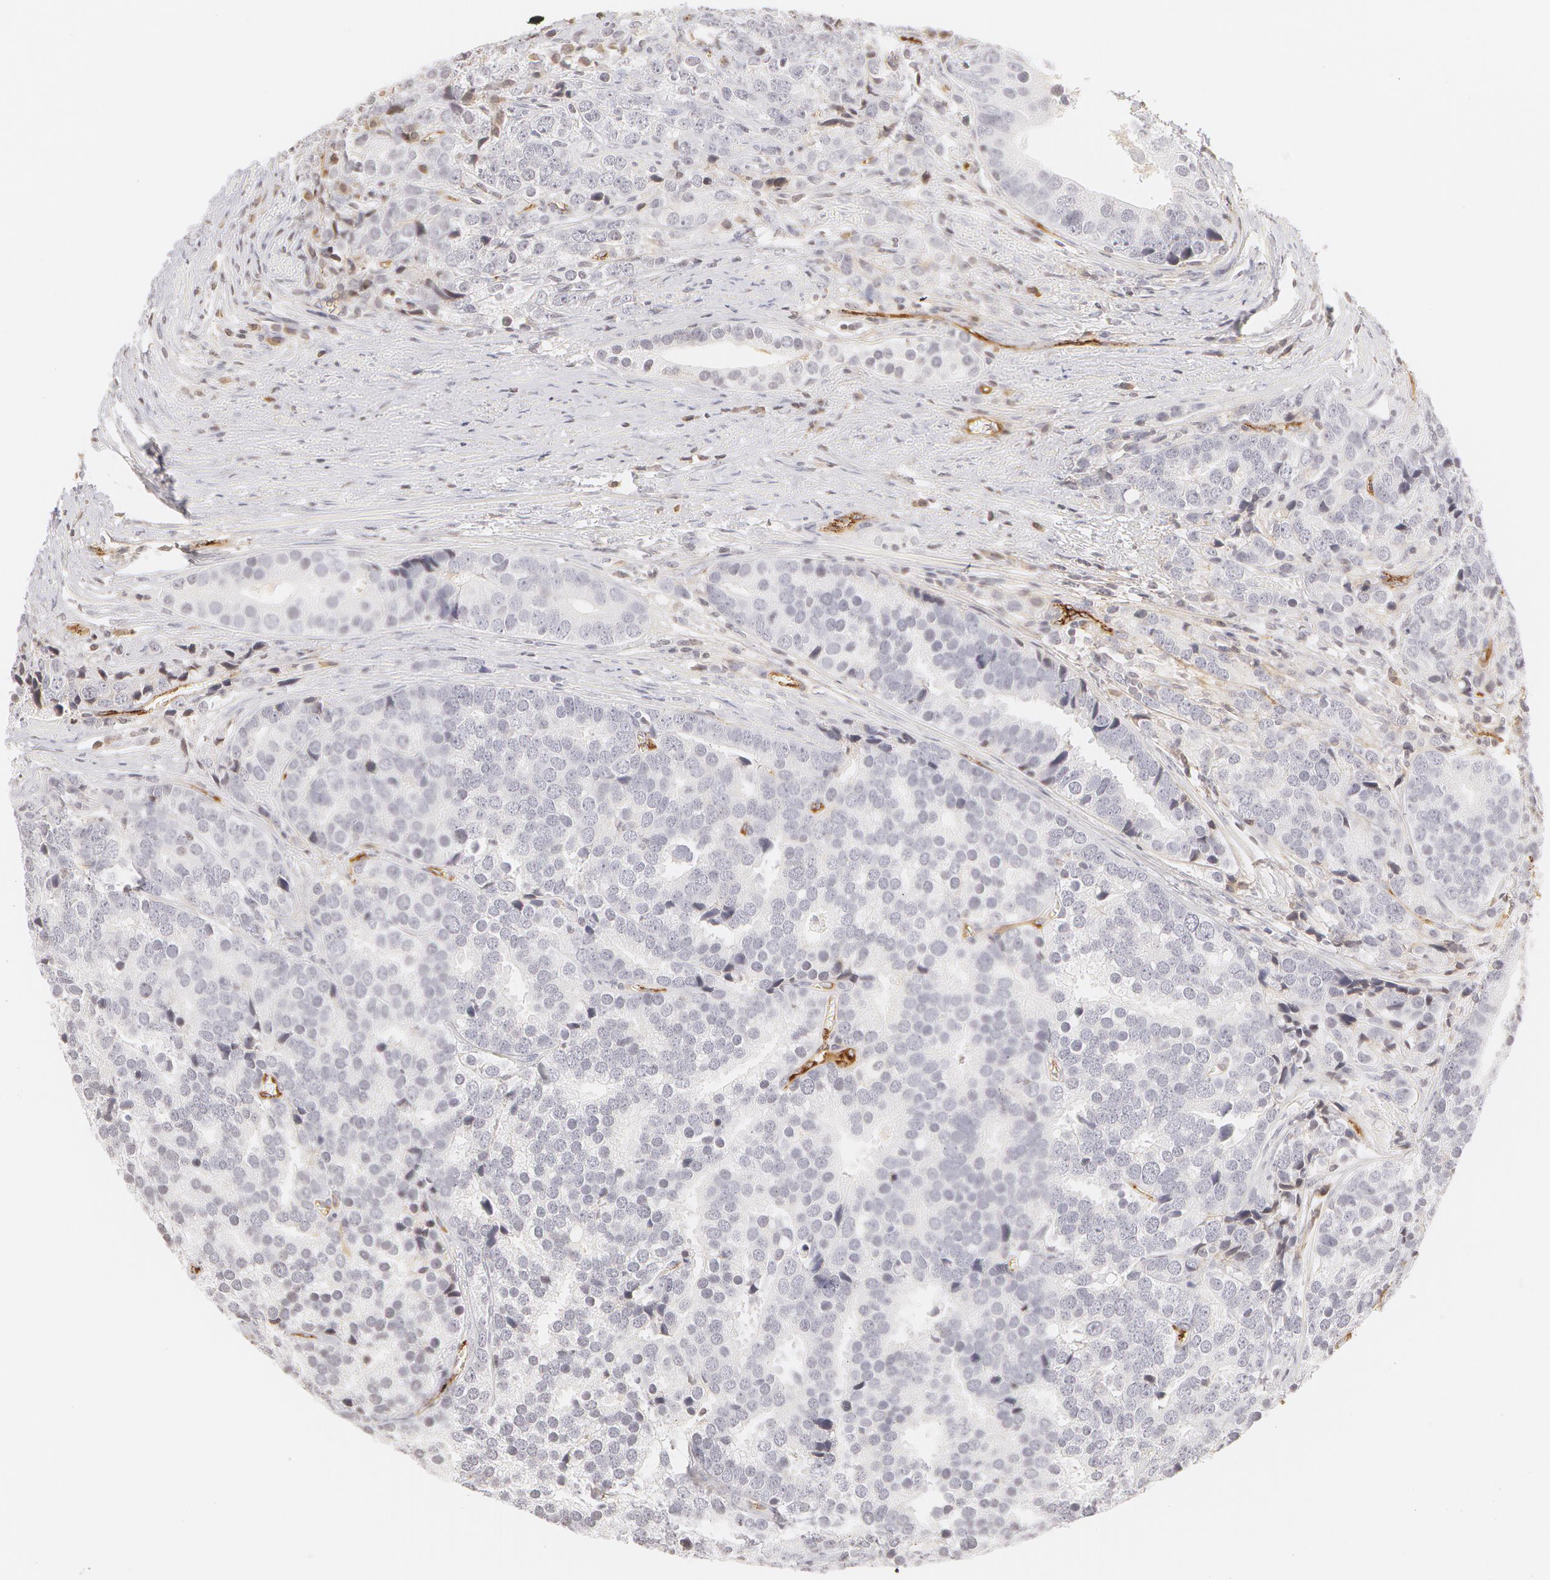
{"staining": {"intensity": "negative", "quantity": "none", "location": "none"}, "tissue": "prostate cancer", "cell_type": "Tumor cells", "image_type": "cancer", "snomed": [{"axis": "morphology", "description": "Adenocarcinoma, High grade"}, {"axis": "topography", "description": "Prostate"}], "caption": "The IHC image has no significant expression in tumor cells of prostate adenocarcinoma (high-grade) tissue.", "gene": "VWF", "patient": {"sex": "male", "age": 71}}